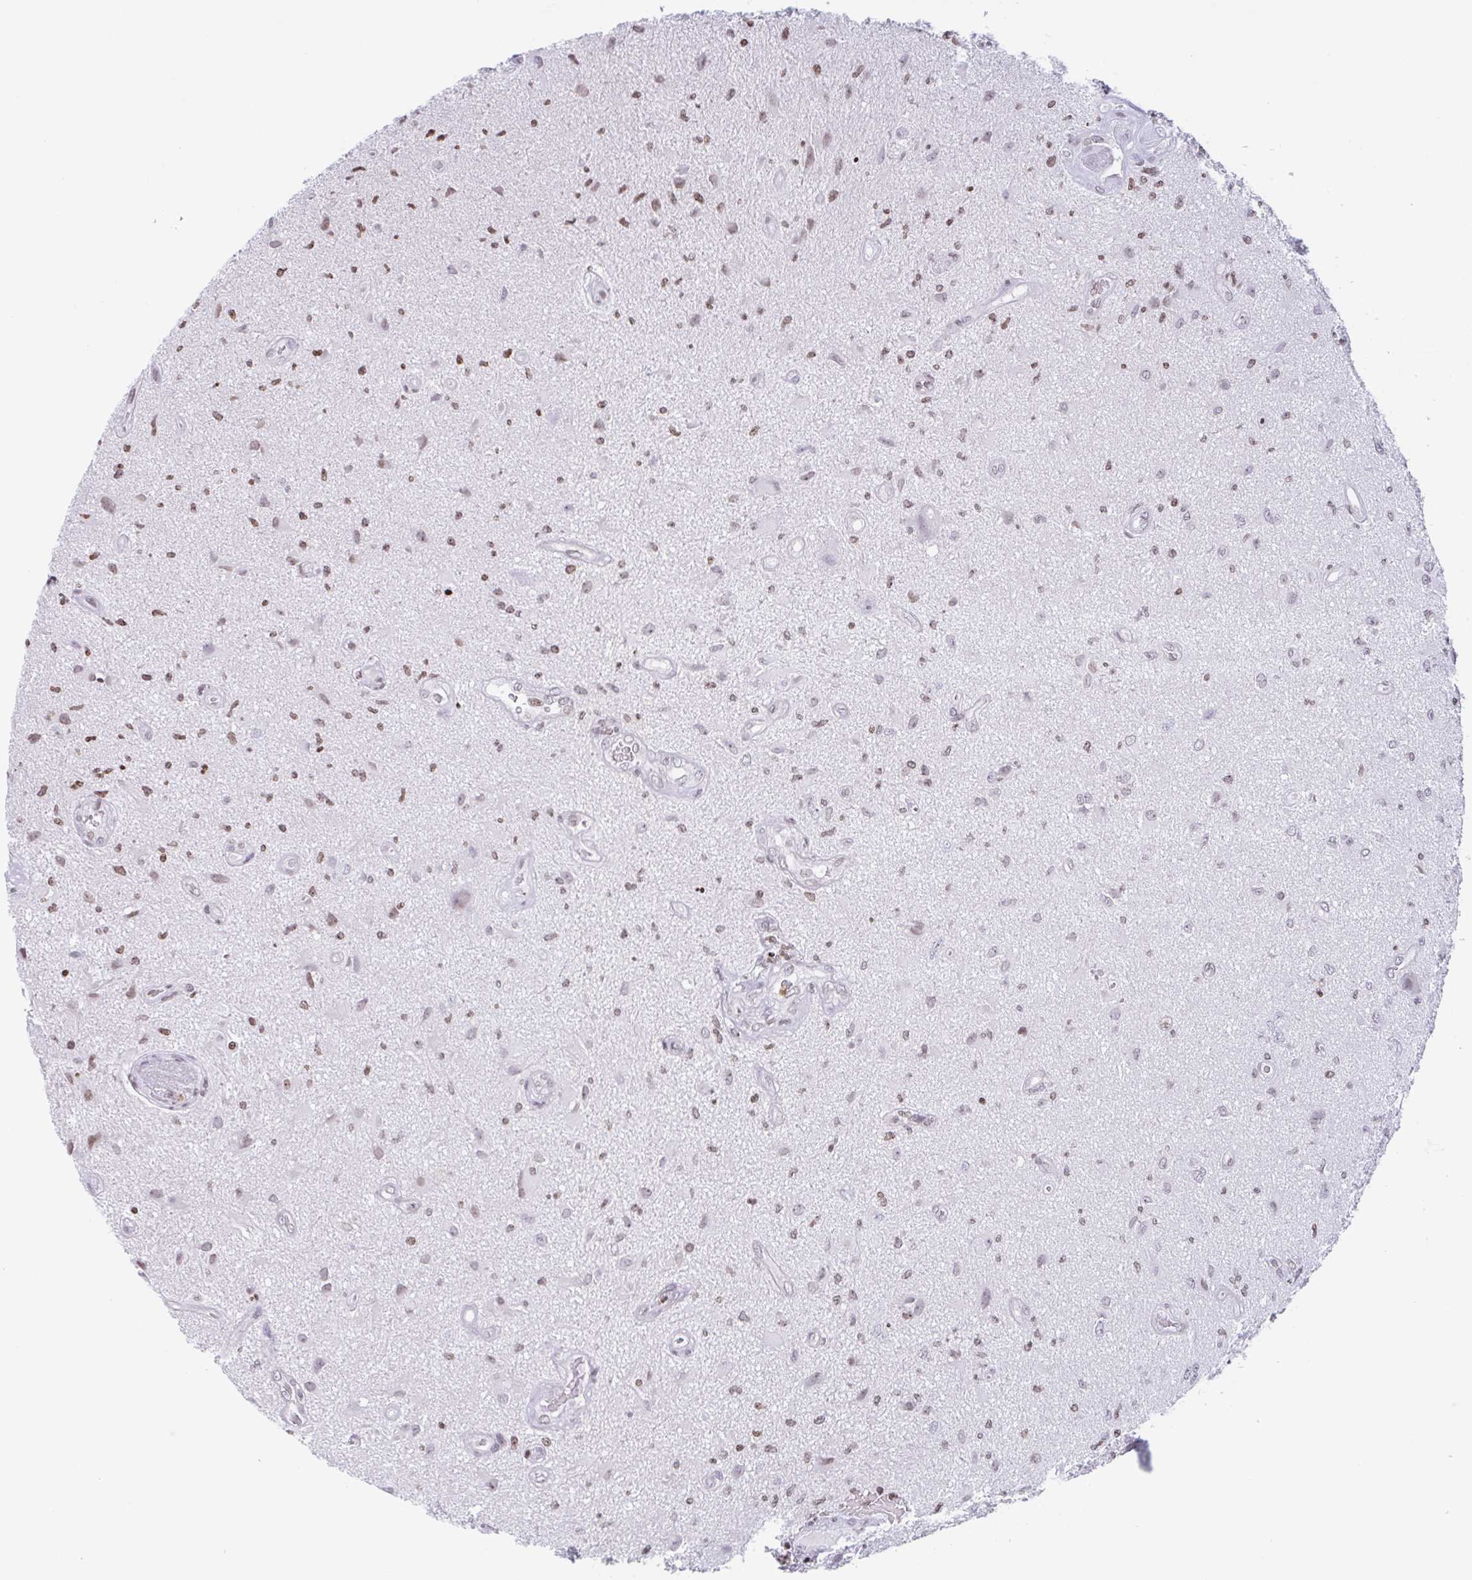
{"staining": {"intensity": "moderate", "quantity": "25%-75%", "location": "nuclear"}, "tissue": "glioma", "cell_type": "Tumor cells", "image_type": "cancer", "snomed": [{"axis": "morphology", "description": "Glioma, malignant, High grade"}, {"axis": "topography", "description": "Brain"}], "caption": "Malignant glioma (high-grade) stained with a protein marker exhibits moderate staining in tumor cells.", "gene": "NOL6", "patient": {"sex": "male", "age": 67}}